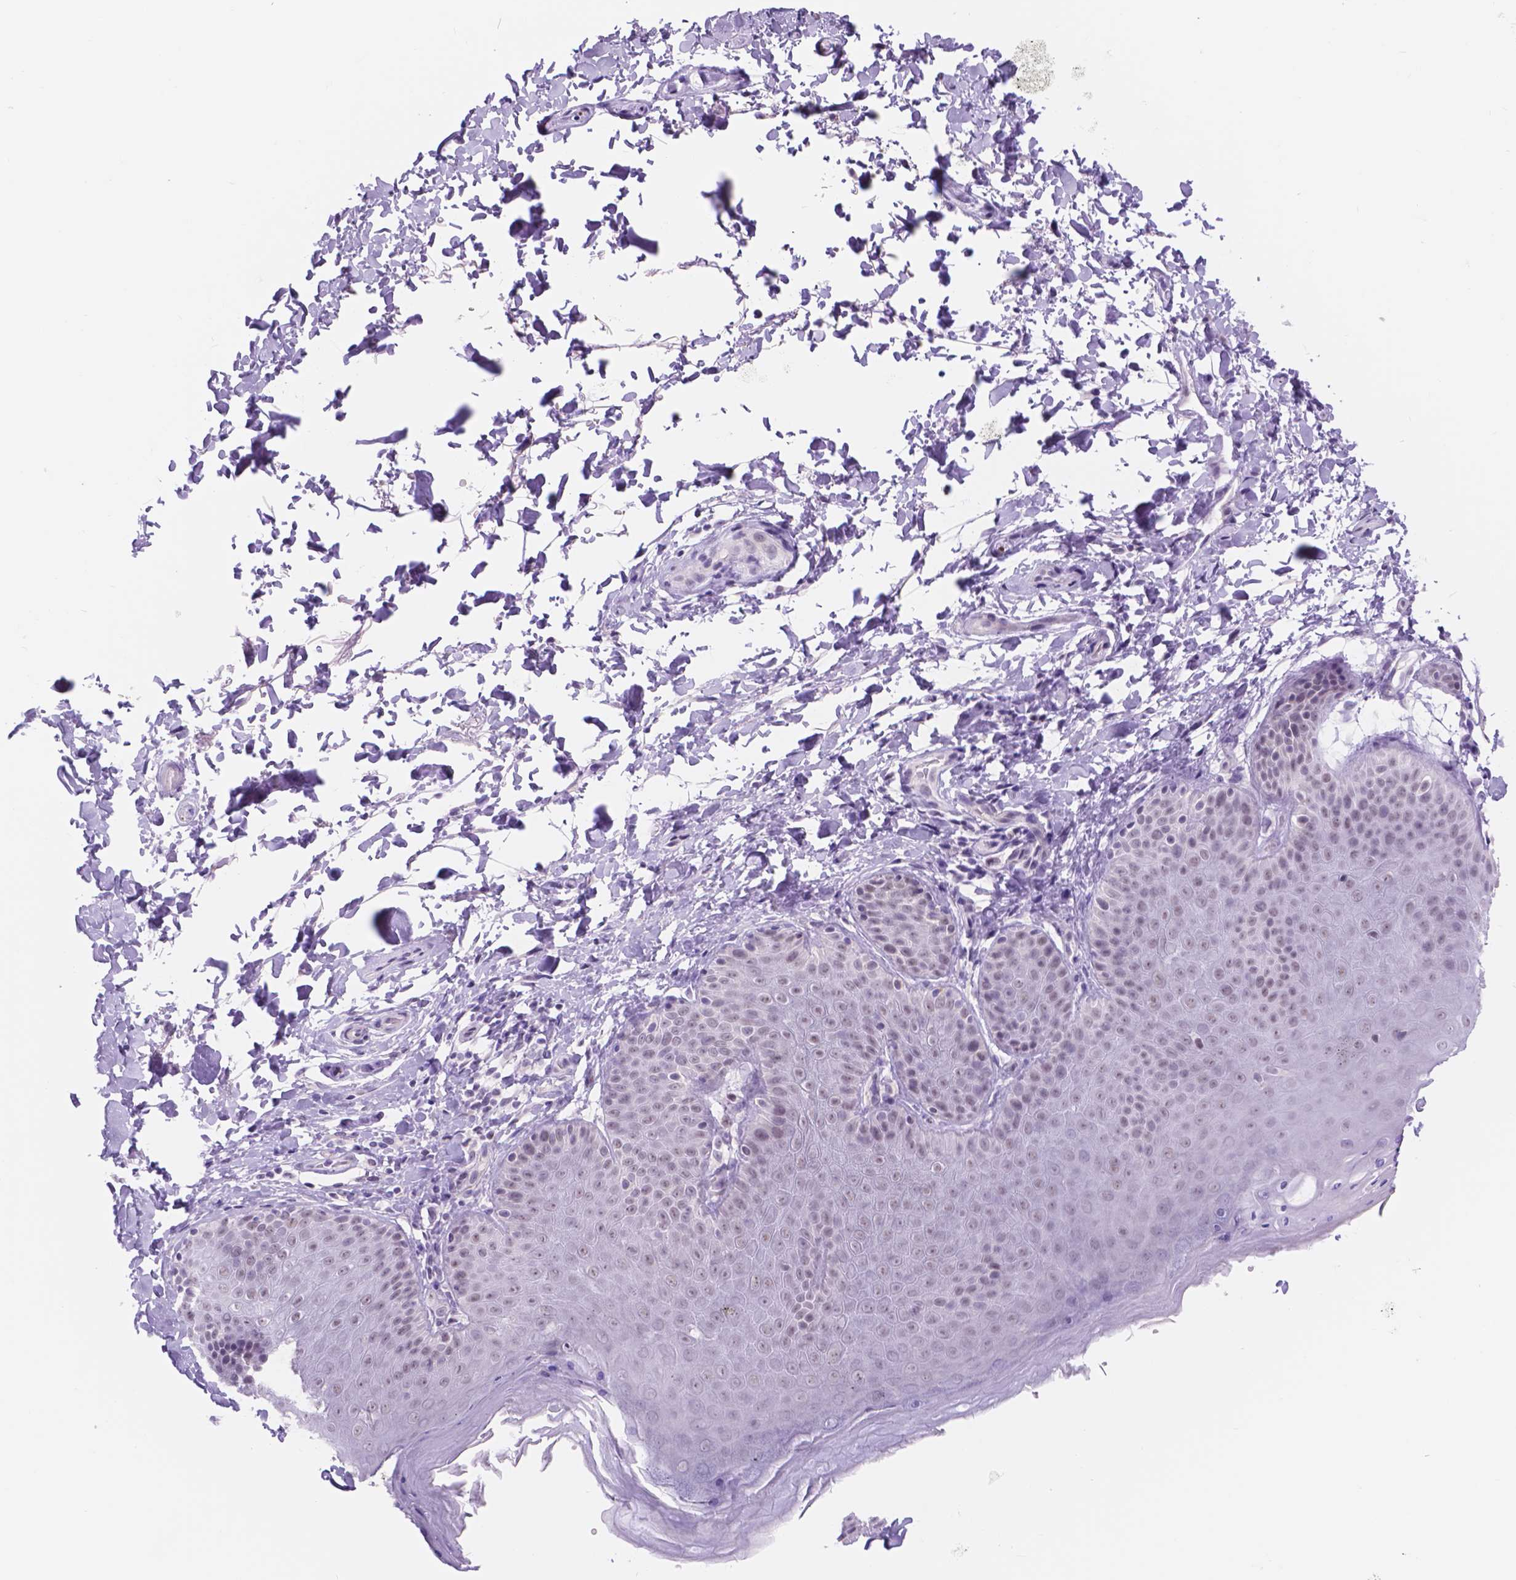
{"staining": {"intensity": "negative", "quantity": "none", "location": "none"}, "tissue": "skin", "cell_type": "Epidermal cells", "image_type": "normal", "snomed": [{"axis": "morphology", "description": "Normal tissue, NOS"}, {"axis": "topography", "description": "Anal"}, {"axis": "topography", "description": "Peripheral nerve tissue"}], "caption": "Skin stained for a protein using IHC demonstrates no staining epidermal cells.", "gene": "DCC", "patient": {"sex": "male", "age": 51}}